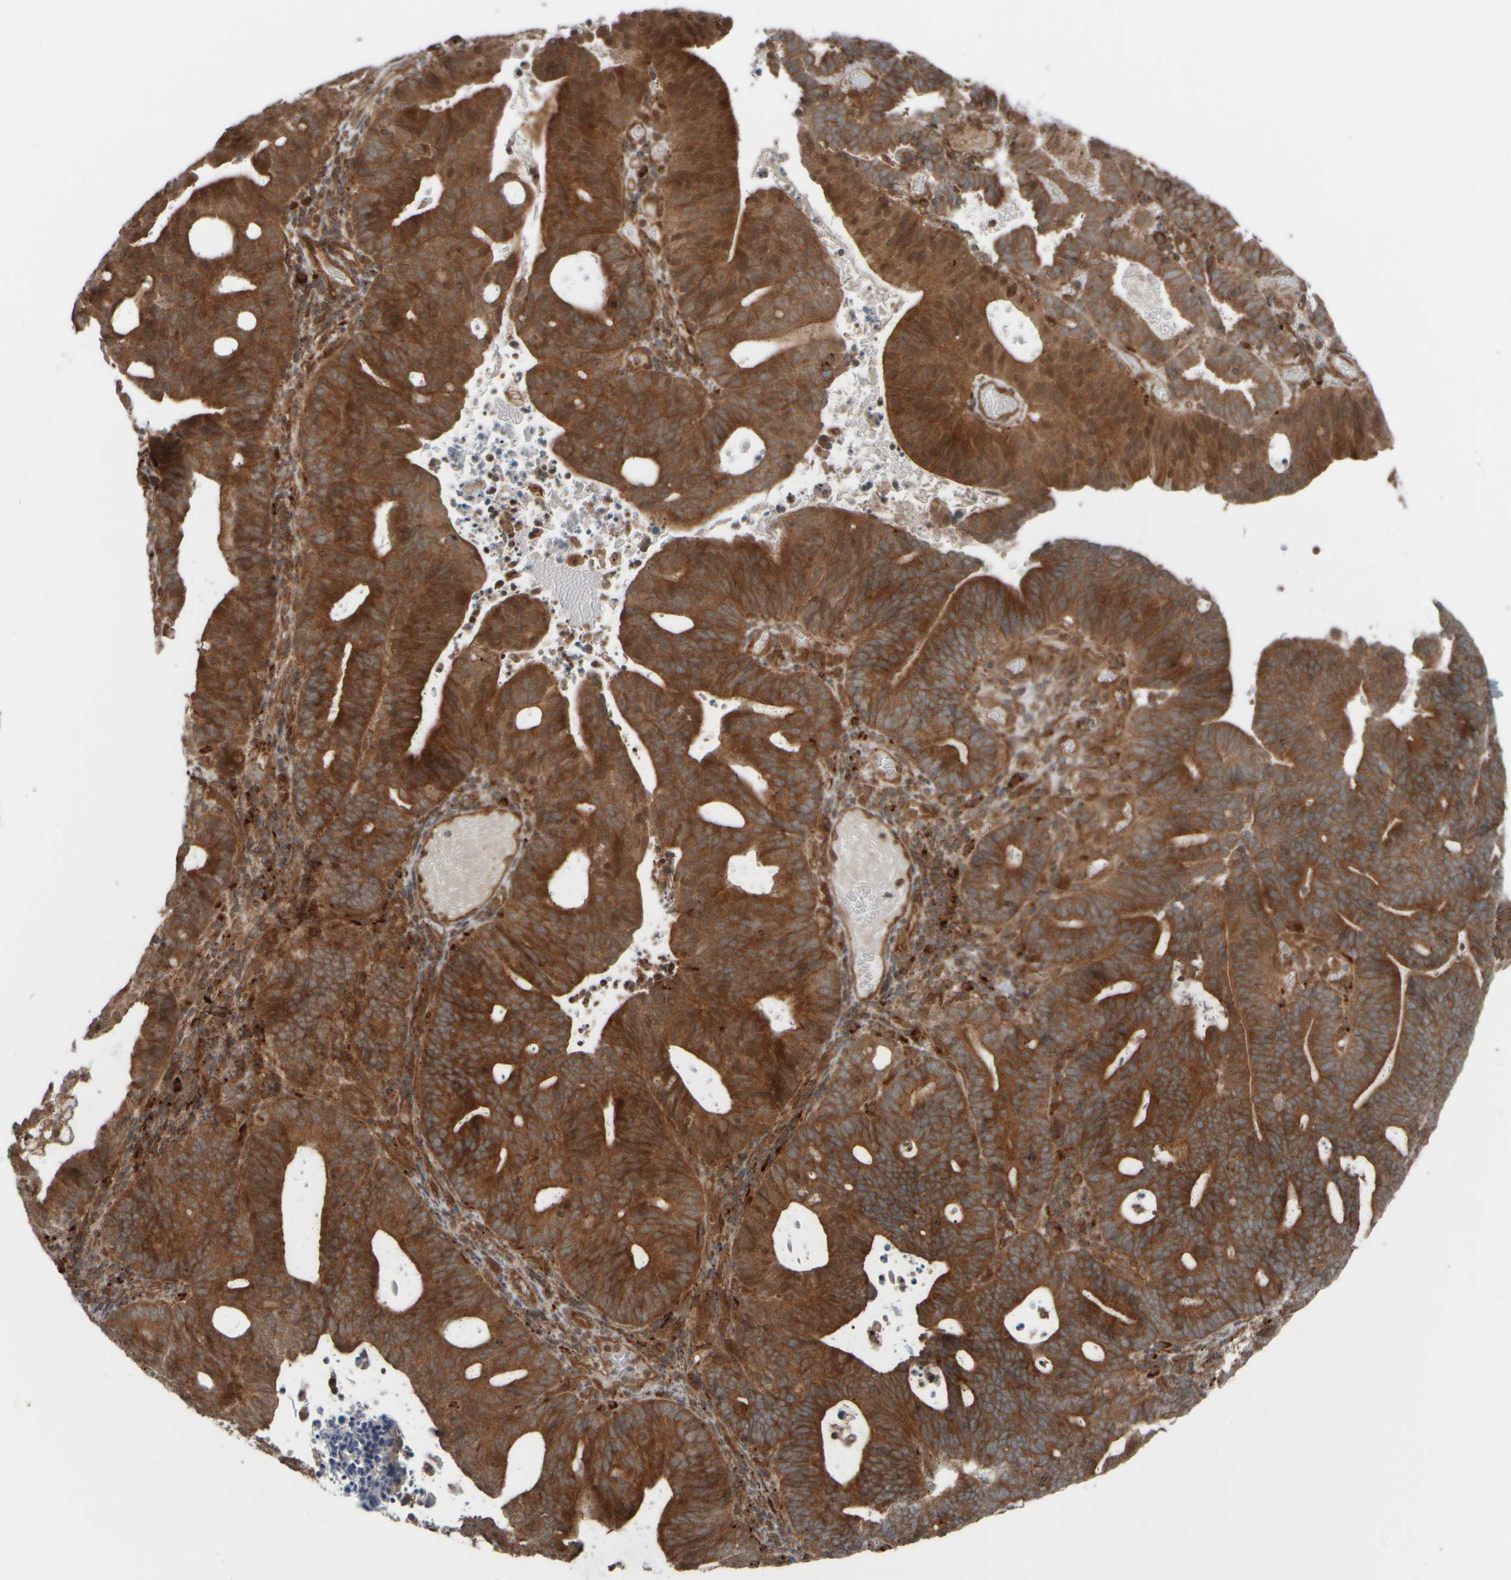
{"staining": {"intensity": "strong", "quantity": ">75%", "location": "cytoplasmic/membranous"}, "tissue": "endometrial cancer", "cell_type": "Tumor cells", "image_type": "cancer", "snomed": [{"axis": "morphology", "description": "Adenocarcinoma, NOS"}, {"axis": "topography", "description": "Uterus"}], "caption": "Immunohistochemistry (IHC) staining of adenocarcinoma (endometrial), which shows high levels of strong cytoplasmic/membranous expression in approximately >75% of tumor cells indicating strong cytoplasmic/membranous protein expression. The staining was performed using DAB (brown) for protein detection and nuclei were counterstained in hematoxylin (blue).", "gene": "GIGYF1", "patient": {"sex": "female", "age": 83}}